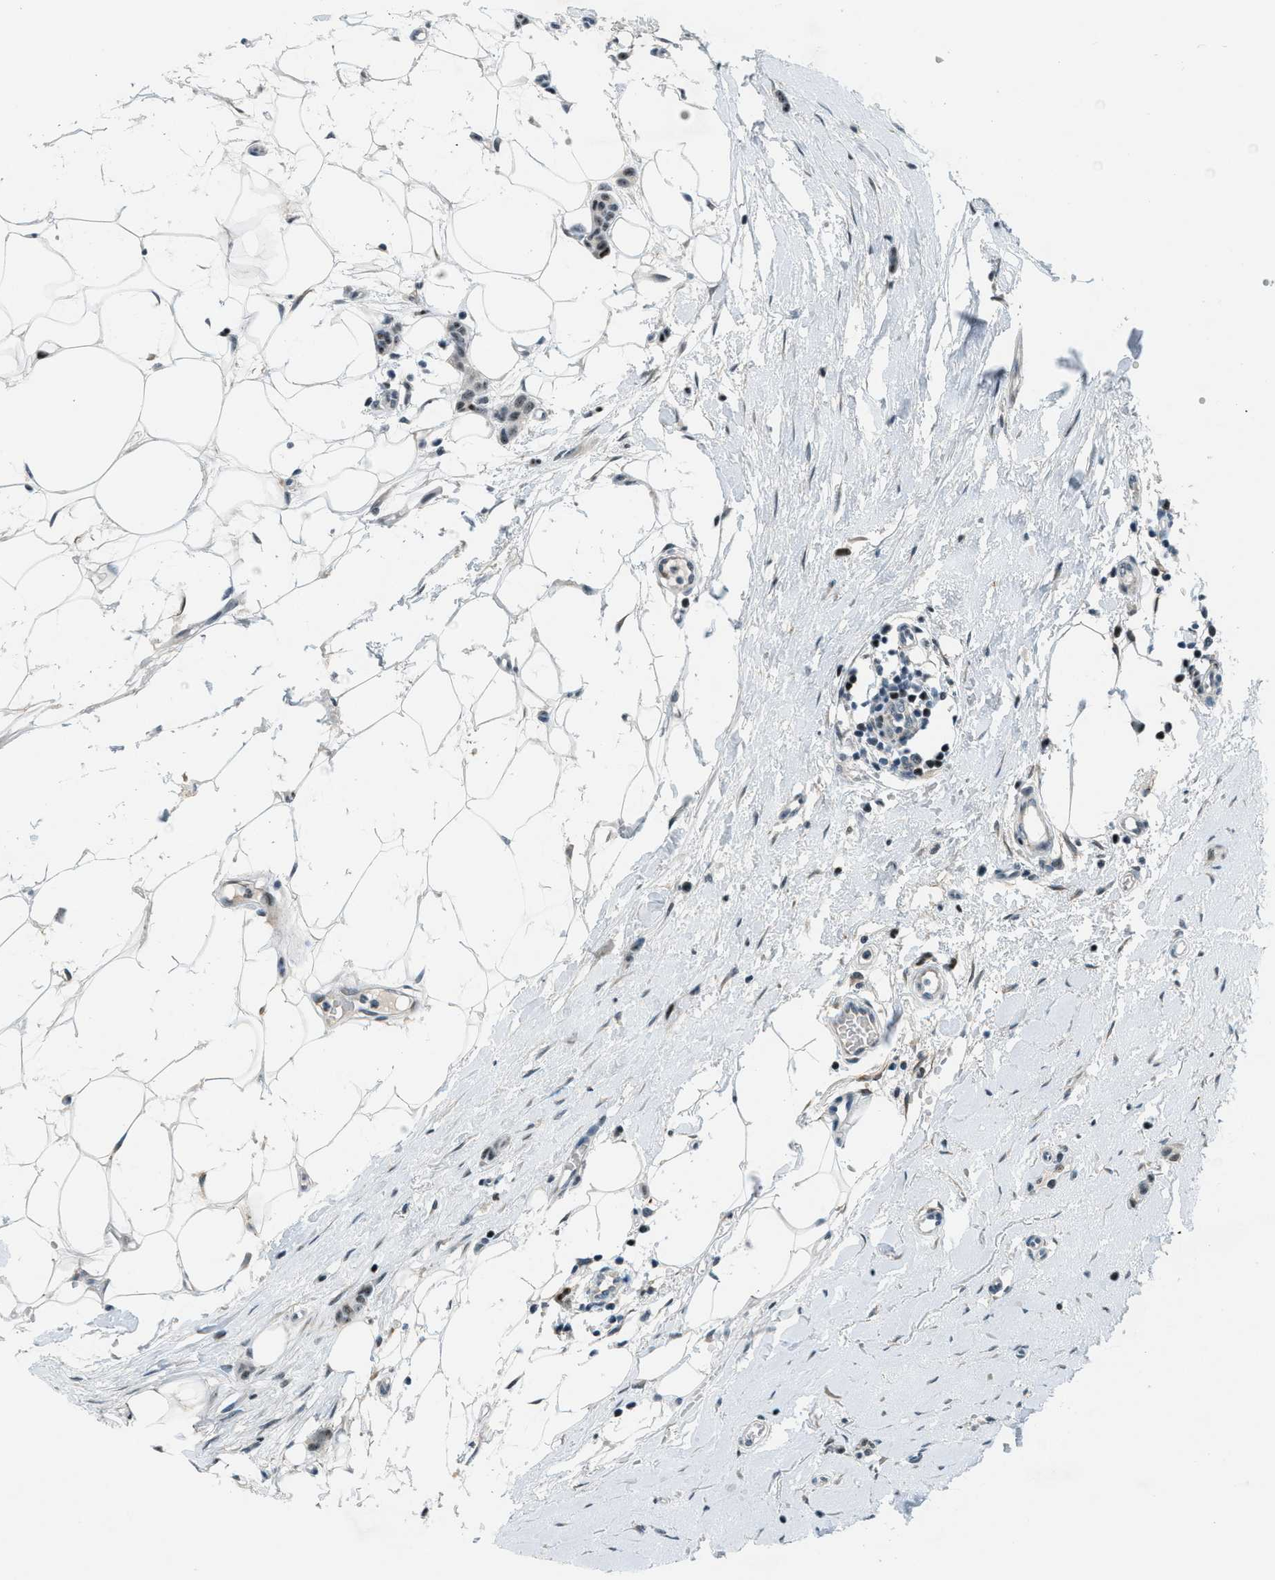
{"staining": {"intensity": "weak", "quantity": "<25%", "location": "nuclear"}, "tissue": "breast cancer", "cell_type": "Tumor cells", "image_type": "cancer", "snomed": [{"axis": "morphology", "description": "Lobular carcinoma"}, {"axis": "topography", "description": "Skin"}, {"axis": "topography", "description": "Breast"}], "caption": "Protein analysis of breast cancer displays no significant positivity in tumor cells.", "gene": "ZDHHC23", "patient": {"sex": "female", "age": 46}}